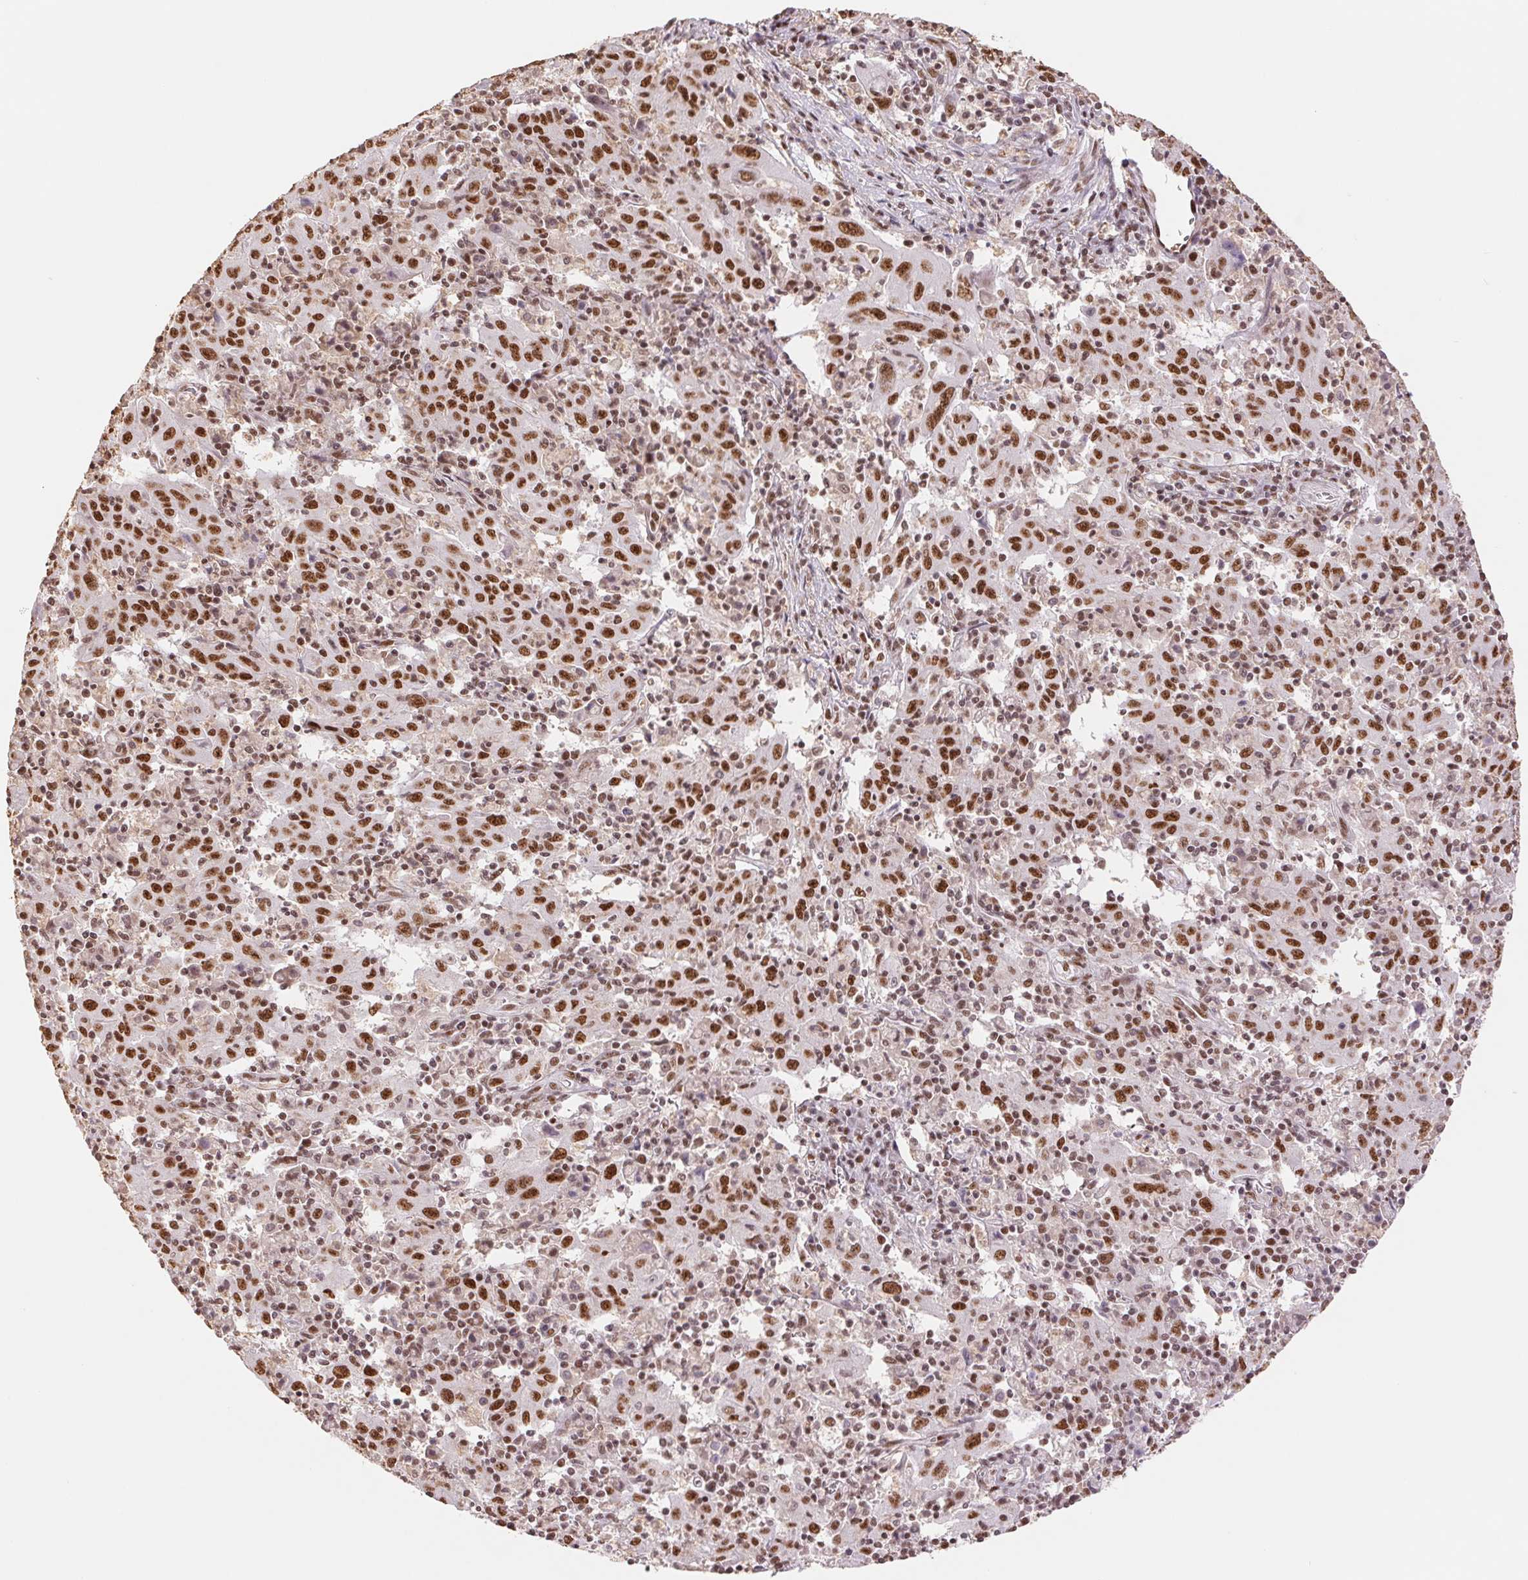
{"staining": {"intensity": "strong", "quantity": ">75%", "location": "nuclear"}, "tissue": "pancreatic cancer", "cell_type": "Tumor cells", "image_type": "cancer", "snomed": [{"axis": "morphology", "description": "Adenocarcinoma, NOS"}, {"axis": "topography", "description": "Pancreas"}], "caption": "About >75% of tumor cells in pancreatic cancer (adenocarcinoma) reveal strong nuclear protein staining as visualized by brown immunohistochemical staining.", "gene": "SREK1", "patient": {"sex": "male", "age": 63}}